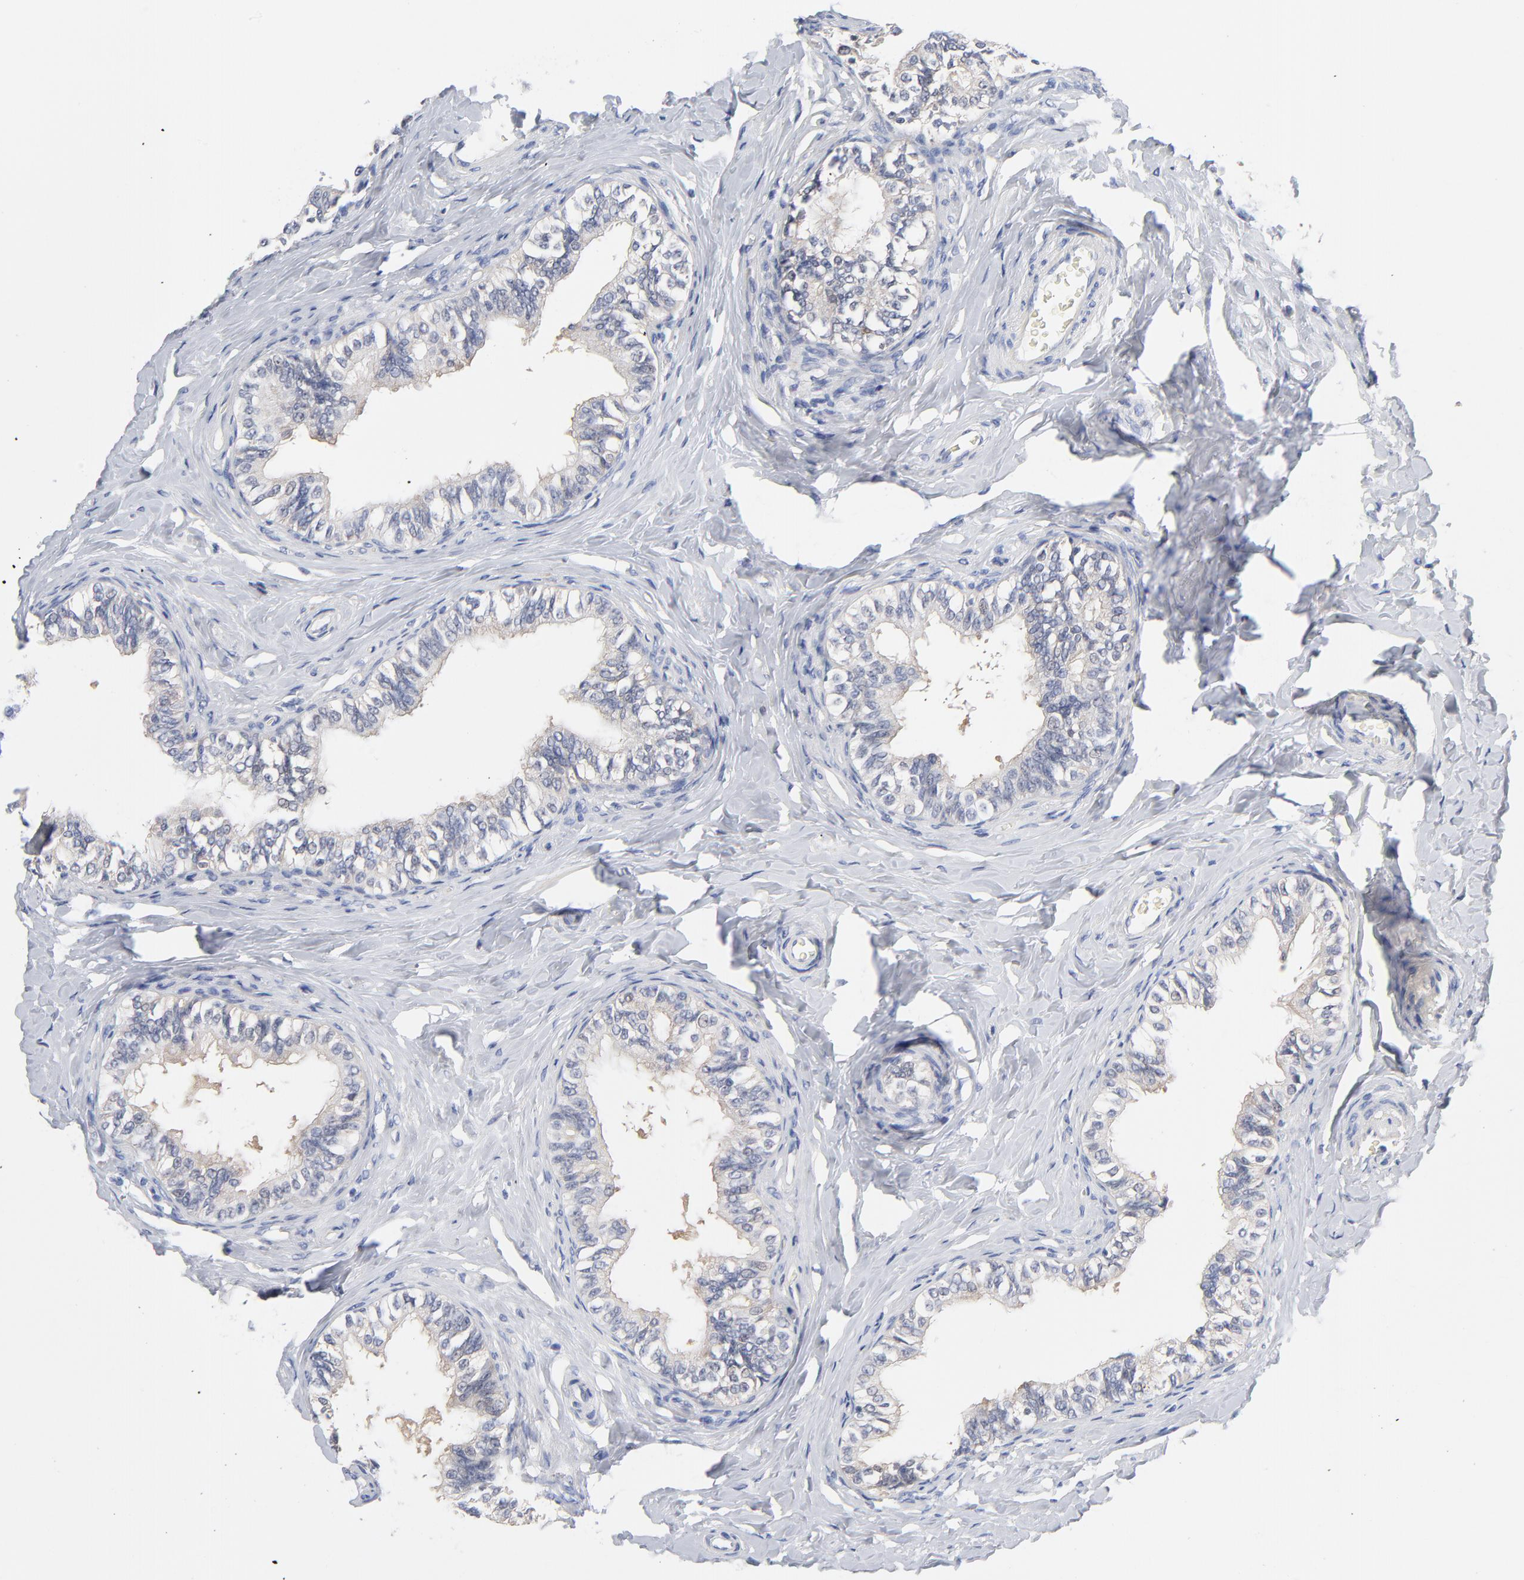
{"staining": {"intensity": "weak", "quantity": ">75%", "location": "cytoplasmic/membranous"}, "tissue": "epididymis", "cell_type": "Glandular cells", "image_type": "normal", "snomed": [{"axis": "morphology", "description": "Normal tissue, NOS"}, {"axis": "topography", "description": "Soft tissue"}, {"axis": "topography", "description": "Epididymis"}], "caption": "This image demonstrates unremarkable epididymis stained with IHC to label a protein in brown. The cytoplasmic/membranous of glandular cells show weak positivity for the protein. Nuclei are counter-stained blue.", "gene": "CAB39L", "patient": {"sex": "male", "age": 26}}